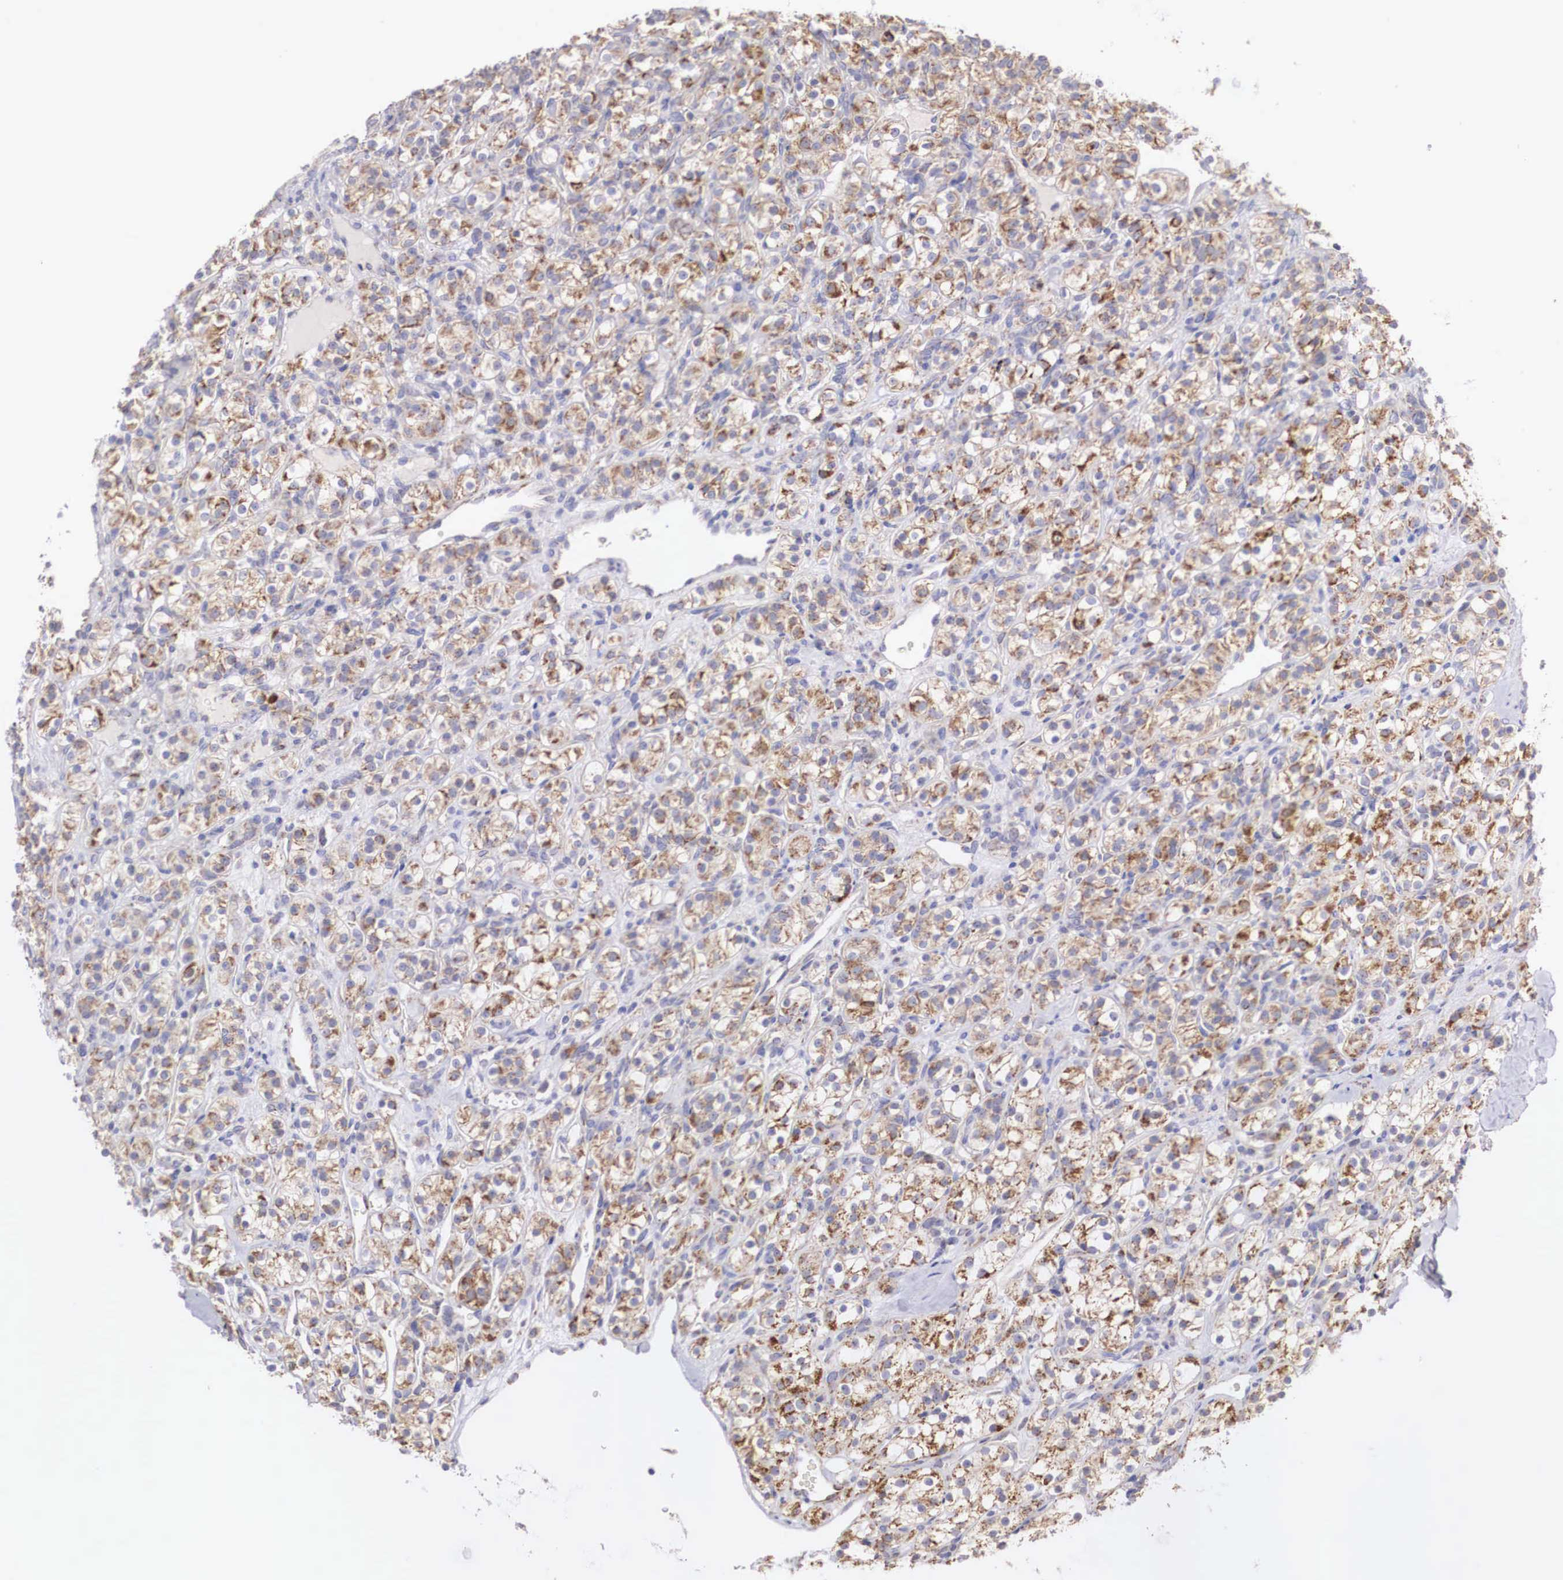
{"staining": {"intensity": "moderate", "quantity": ">75%", "location": "cytoplasmic/membranous"}, "tissue": "renal cancer", "cell_type": "Tumor cells", "image_type": "cancer", "snomed": [{"axis": "morphology", "description": "Adenocarcinoma, NOS"}, {"axis": "topography", "description": "Kidney"}], "caption": "Immunohistochemistry (IHC) photomicrograph of adenocarcinoma (renal) stained for a protein (brown), which displays medium levels of moderate cytoplasmic/membranous positivity in approximately >75% of tumor cells.", "gene": "XPNPEP3", "patient": {"sex": "male", "age": 77}}